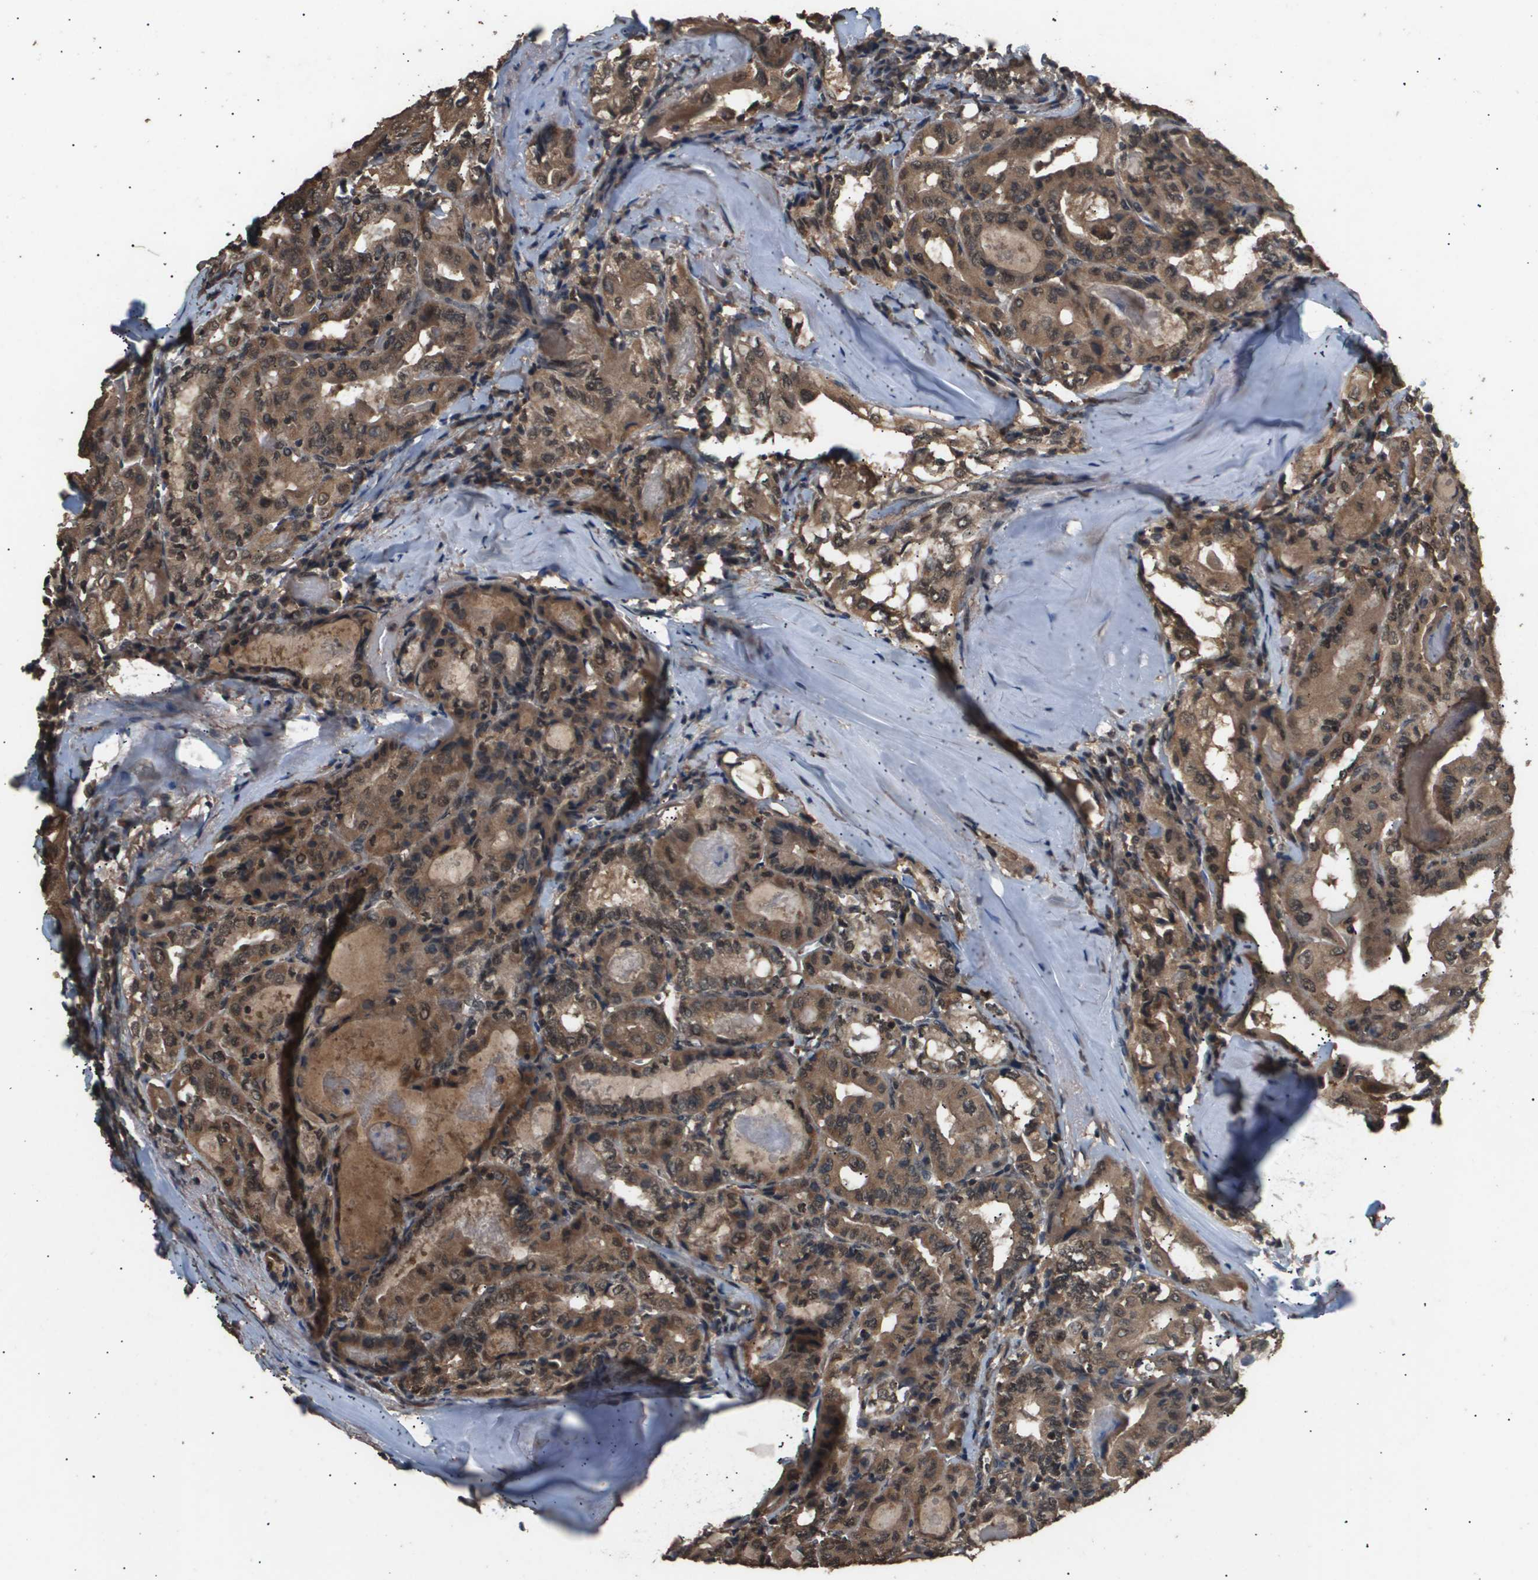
{"staining": {"intensity": "moderate", "quantity": ">75%", "location": "cytoplasmic/membranous,nuclear"}, "tissue": "thyroid cancer", "cell_type": "Tumor cells", "image_type": "cancer", "snomed": [{"axis": "morphology", "description": "Papillary adenocarcinoma, NOS"}, {"axis": "topography", "description": "Thyroid gland"}], "caption": "Protein staining exhibits moderate cytoplasmic/membranous and nuclear positivity in approximately >75% of tumor cells in papillary adenocarcinoma (thyroid).", "gene": "ING1", "patient": {"sex": "female", "age": 42}}